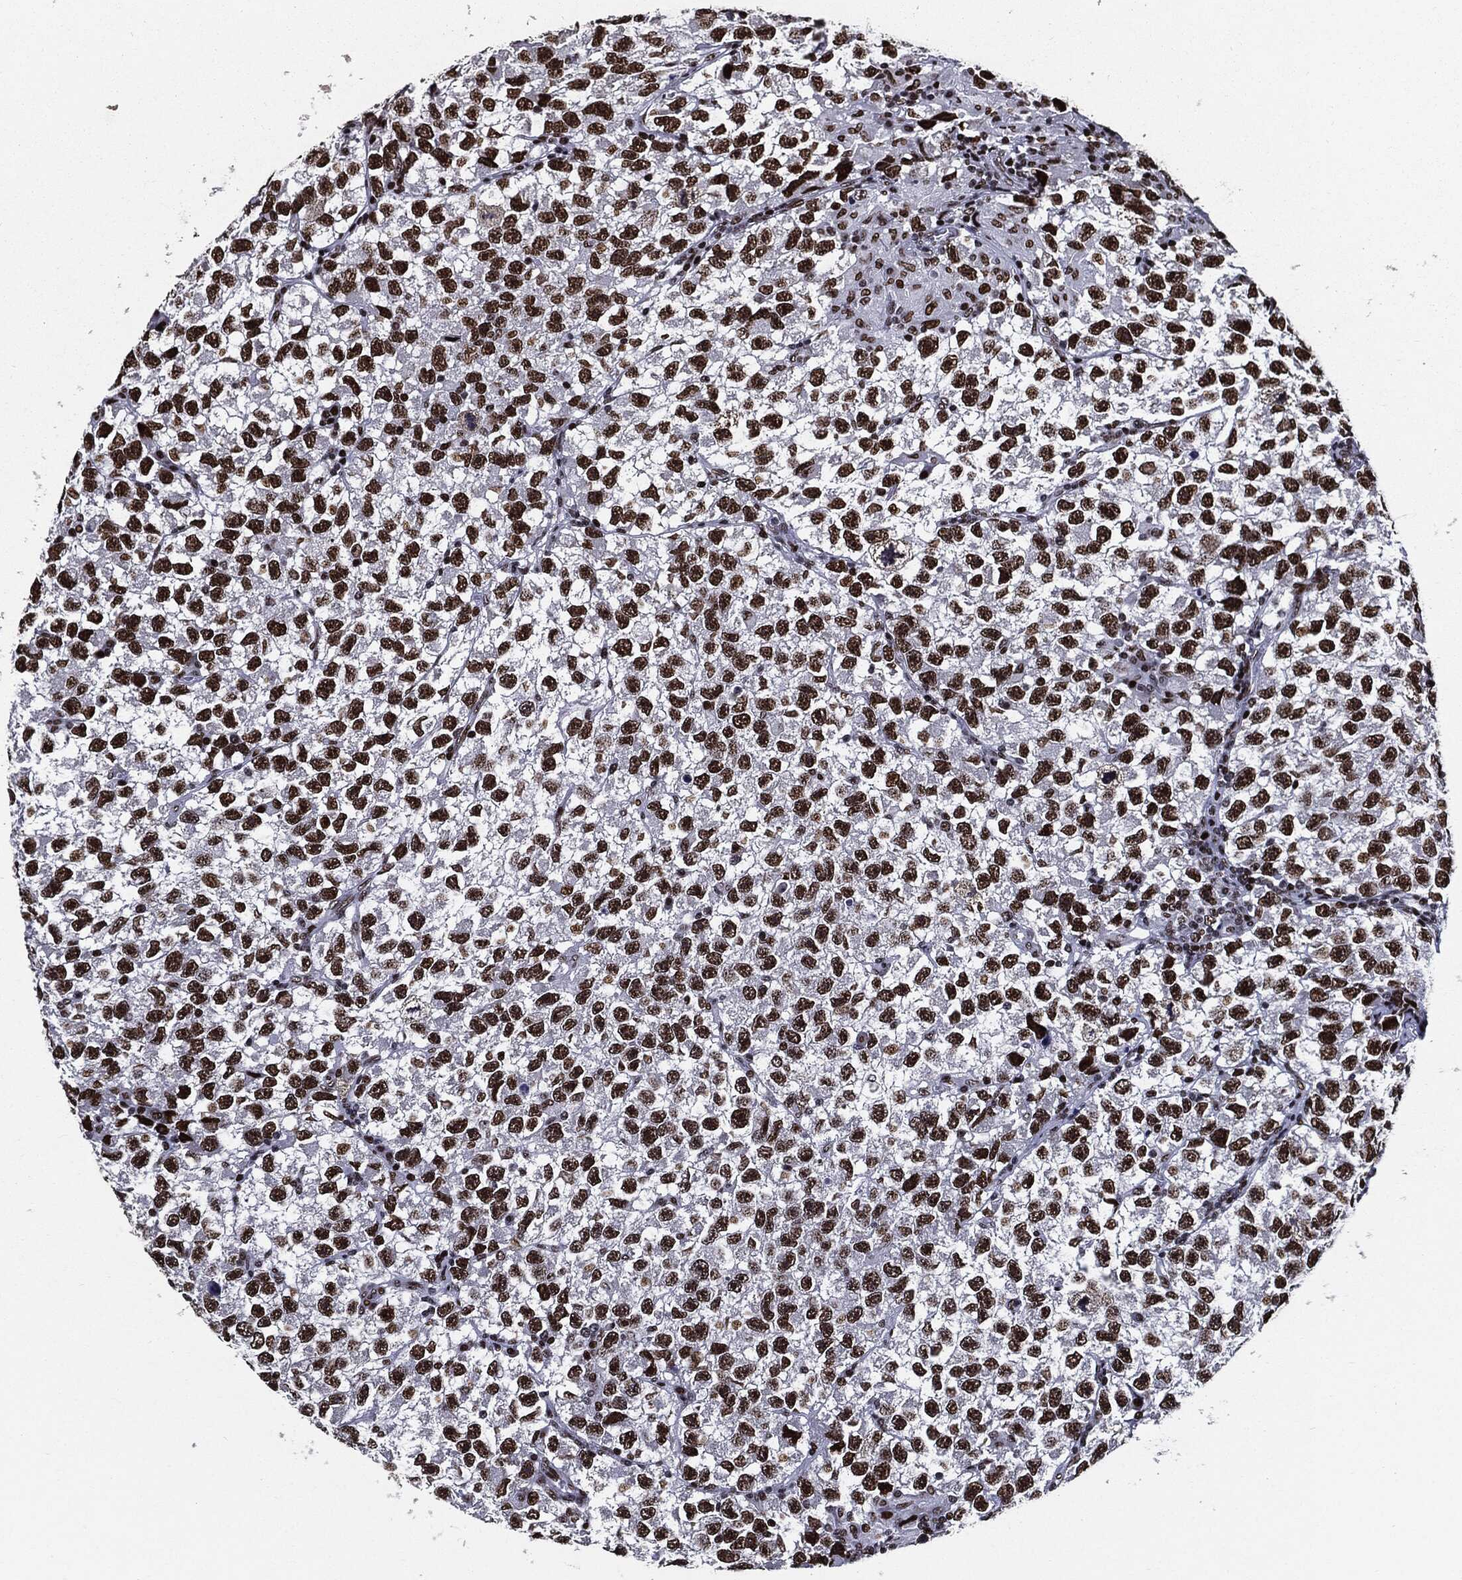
{"staining": {"intensity": "strong", "quantity": "25%-75%", "location": "nuclear"}, "tissue": "testis cancer", "cell_type": "Tumor cells", "image_type": "cancer", "snomed": [{"axis": "morphology", "description": "Seminoma, NOS"}, {"axis": "topography", "description": "Testis"}], "caption": "Immunohistochemical staining of human testis cancer demonstrates high levels of strong nuclear expression in about 25%-75% of tumor cells. The protein is shown in brown color, while the nuclei are stained blue.", "gene": "ZFP91", "patient": {"sex": "male", "age": 26}}